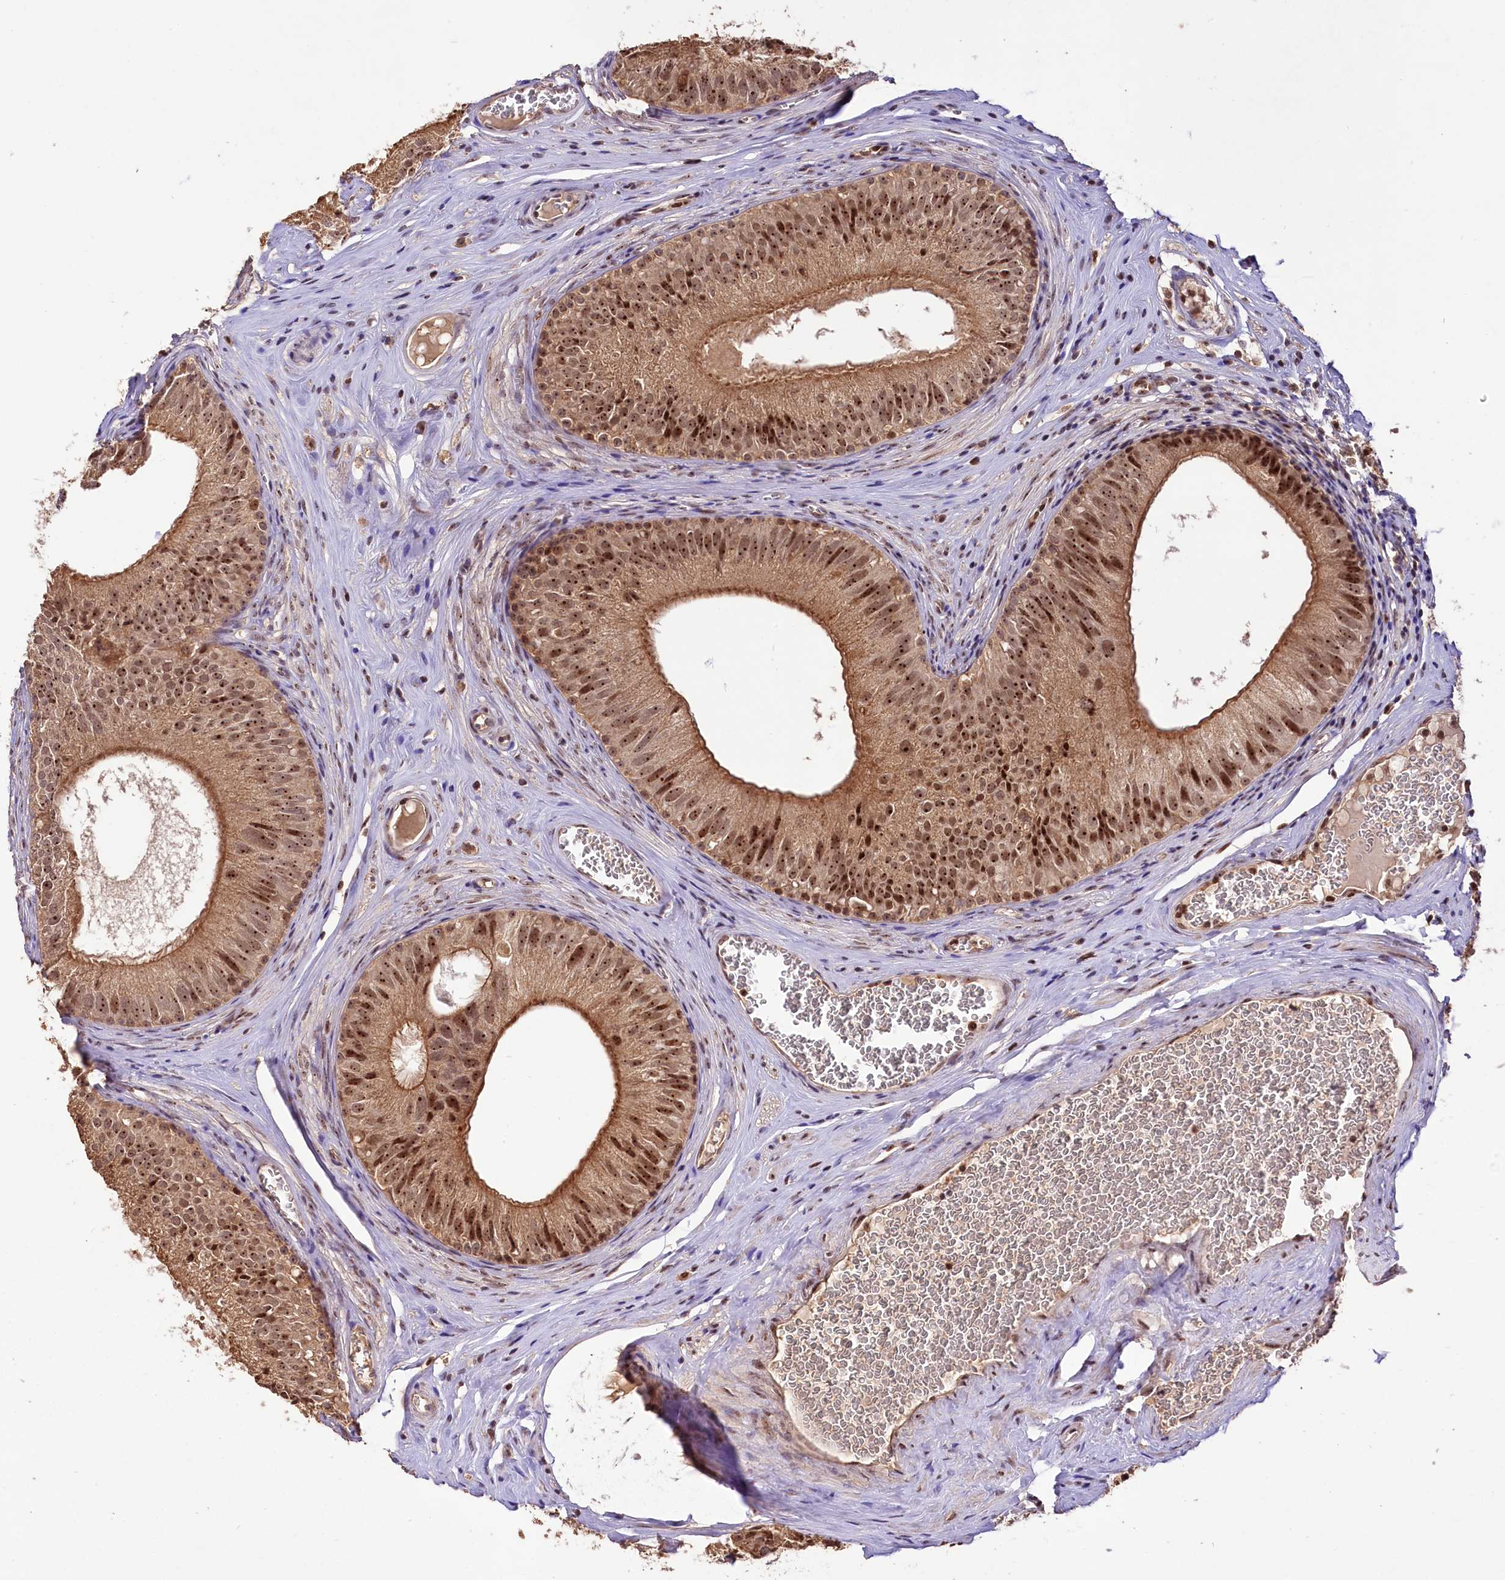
{"staining": {"intensity": "strong", "quantity": ">75%", "location": "cytoplasmic/membranous,nuclear"}, "tissue": "epididymis", "cell_type": "Glandular cells", "image_type": "normal", "snomed": [{"axis": "morphology", "description": "Normal tissue, NOS"}, {"axis": "topography", "description": "Epididymis"}], "caption": "DAB immunohistochemical staining of normal human epididymis exhibits strong cytoplasmic/membranous,nuclear protein staining in about >75% of glandular cells. (DAB (3,3'-diaminobenzidine) IHC with brightfield microscopy, high magnification).", "gene": "RRP8", "patient": {"sex": "male", "age": 36}}